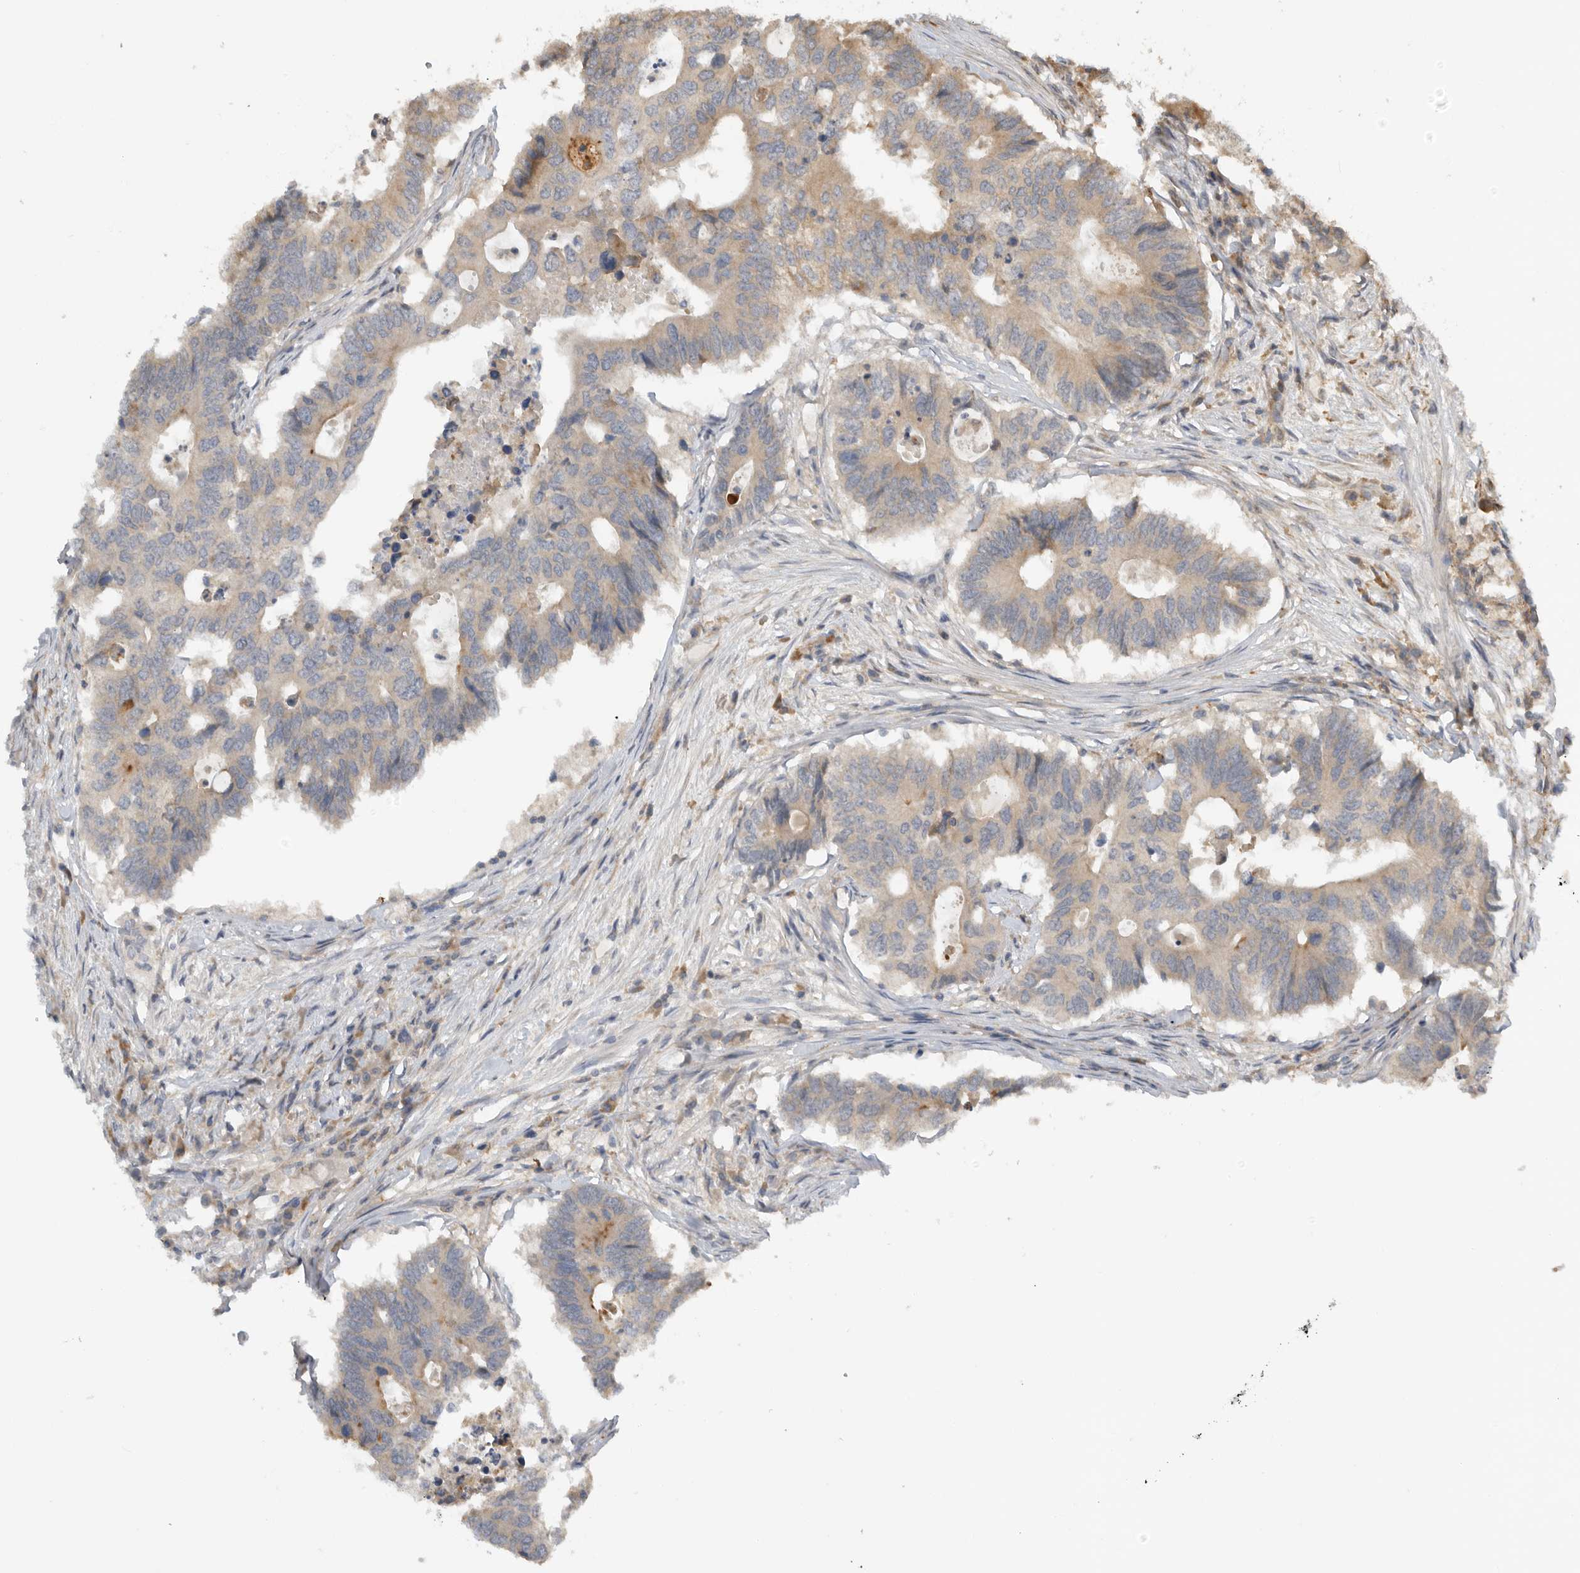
{"staining": {"intensity": "weak", "quantity": "25%-75%", "location": "cytoplasmic/membranous"}, "tissue": "colorectal cancer", "cell_type": "Tumor cells", "image_type": "cancer", "snomed": [{"axis": "morphology", "description": "Adenocarcinoma, NOS"}, {"axis": "topography", "description": "Colon"}], "caption": "IHC of colorectal cancer reveals low levels of weak cytoplasmic/membranous expression in approximately 25%-75% of tumor cells. The staining is performed using DAB (3,3'-diaminobenzidine) brown chromogen to label protein expression. The nuclei are counter-stained blue using hematoxylin.", "gene": "AASDHPPT", "patient": {"sex": "male", "age": 71}}